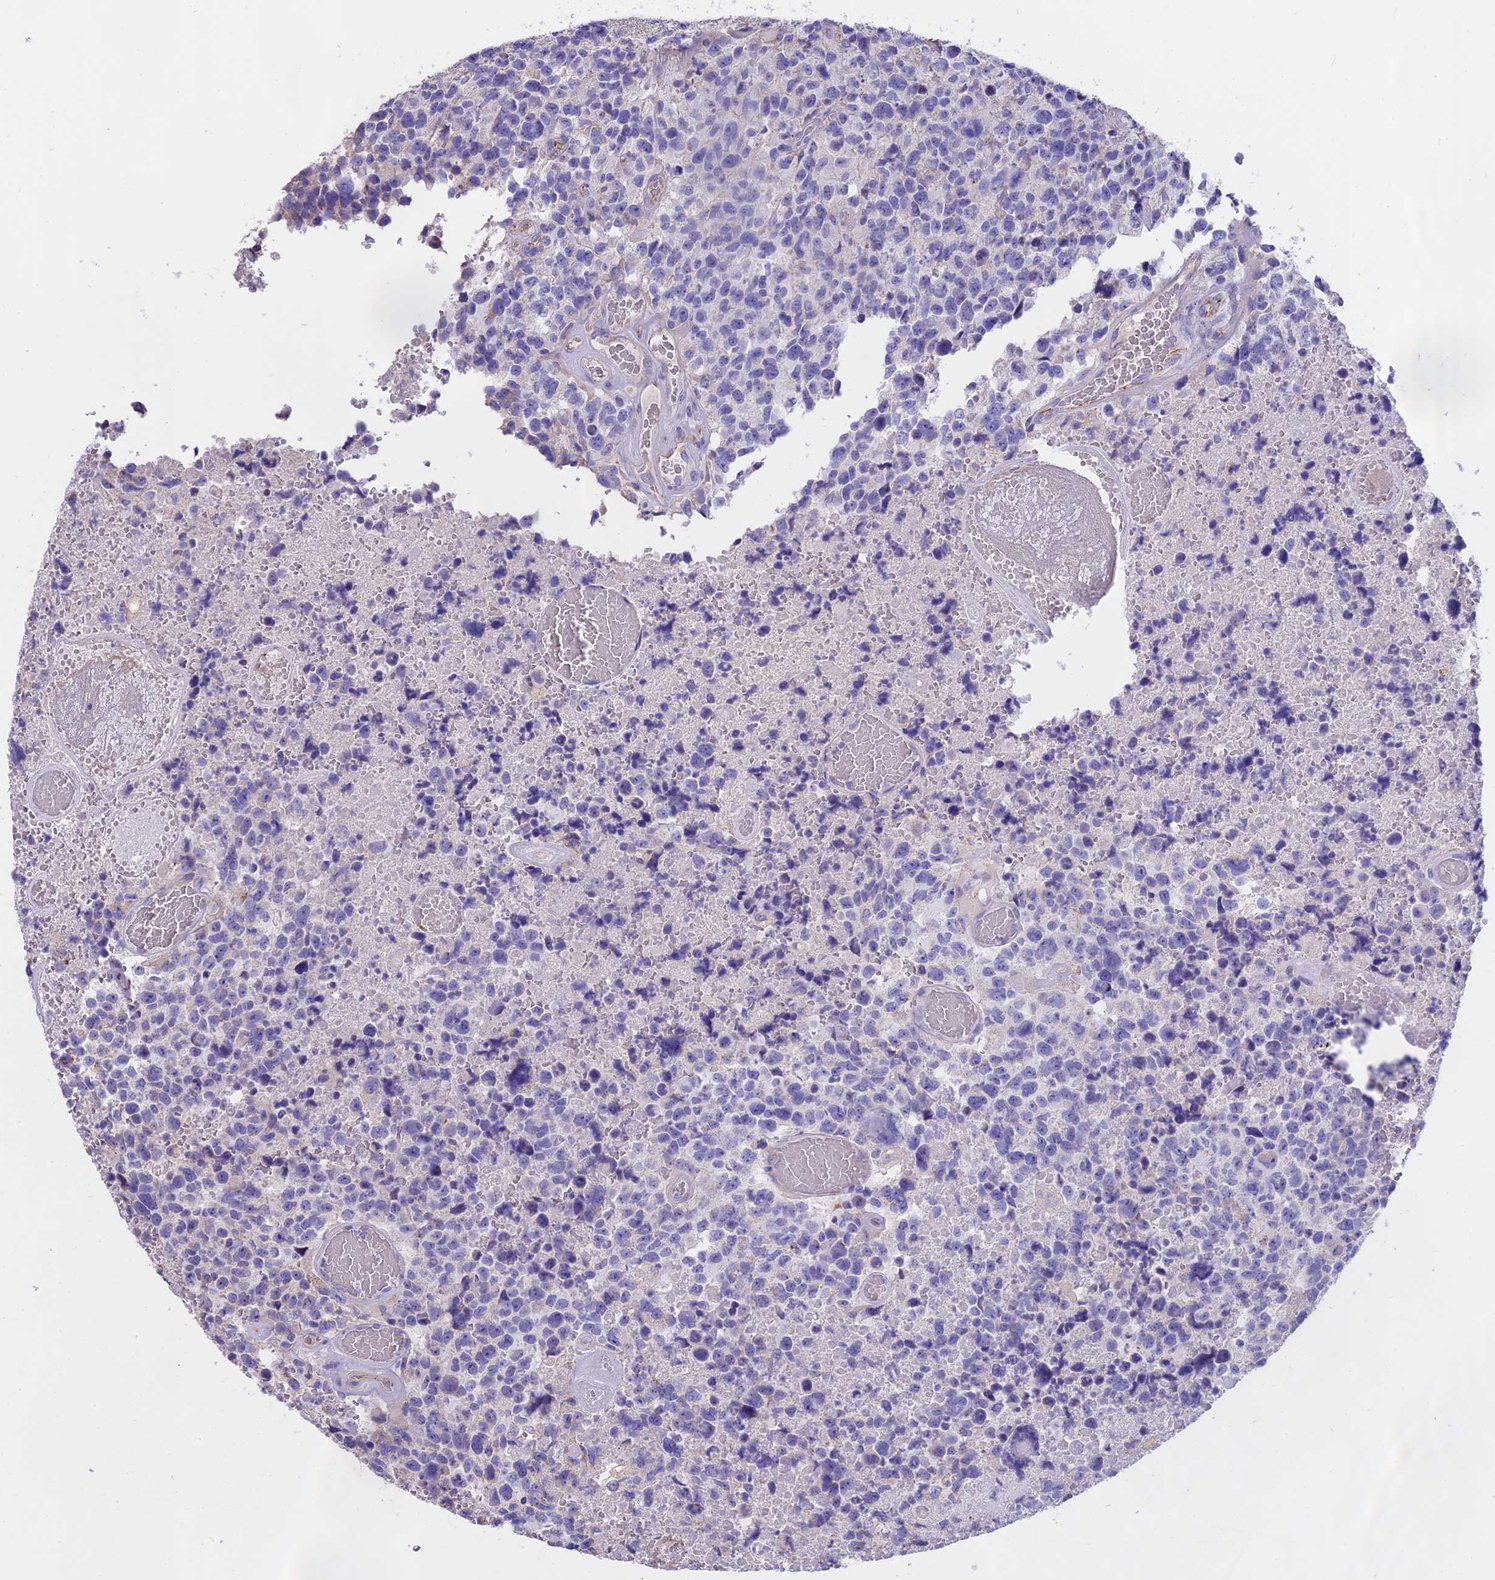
{"staining": {"intensity": "negative", "quantity": "none", "location": "none"}, "tissue": "glioma", "cell_type": "Tumor cells", "image_type": "cancer", "snomed": [{"axis": "morphology", "description": "Glioma, malignant, High grade"}, {"axis": "topography", "description": "Brain"}], "caption": "This is an immunohistochemistry (IHC) micrograph of human malignant glioma (high-grade). There is no expression in tumor cells.", "gene": "WFDC2", "patient": {"sex": "male", "age": 69}}